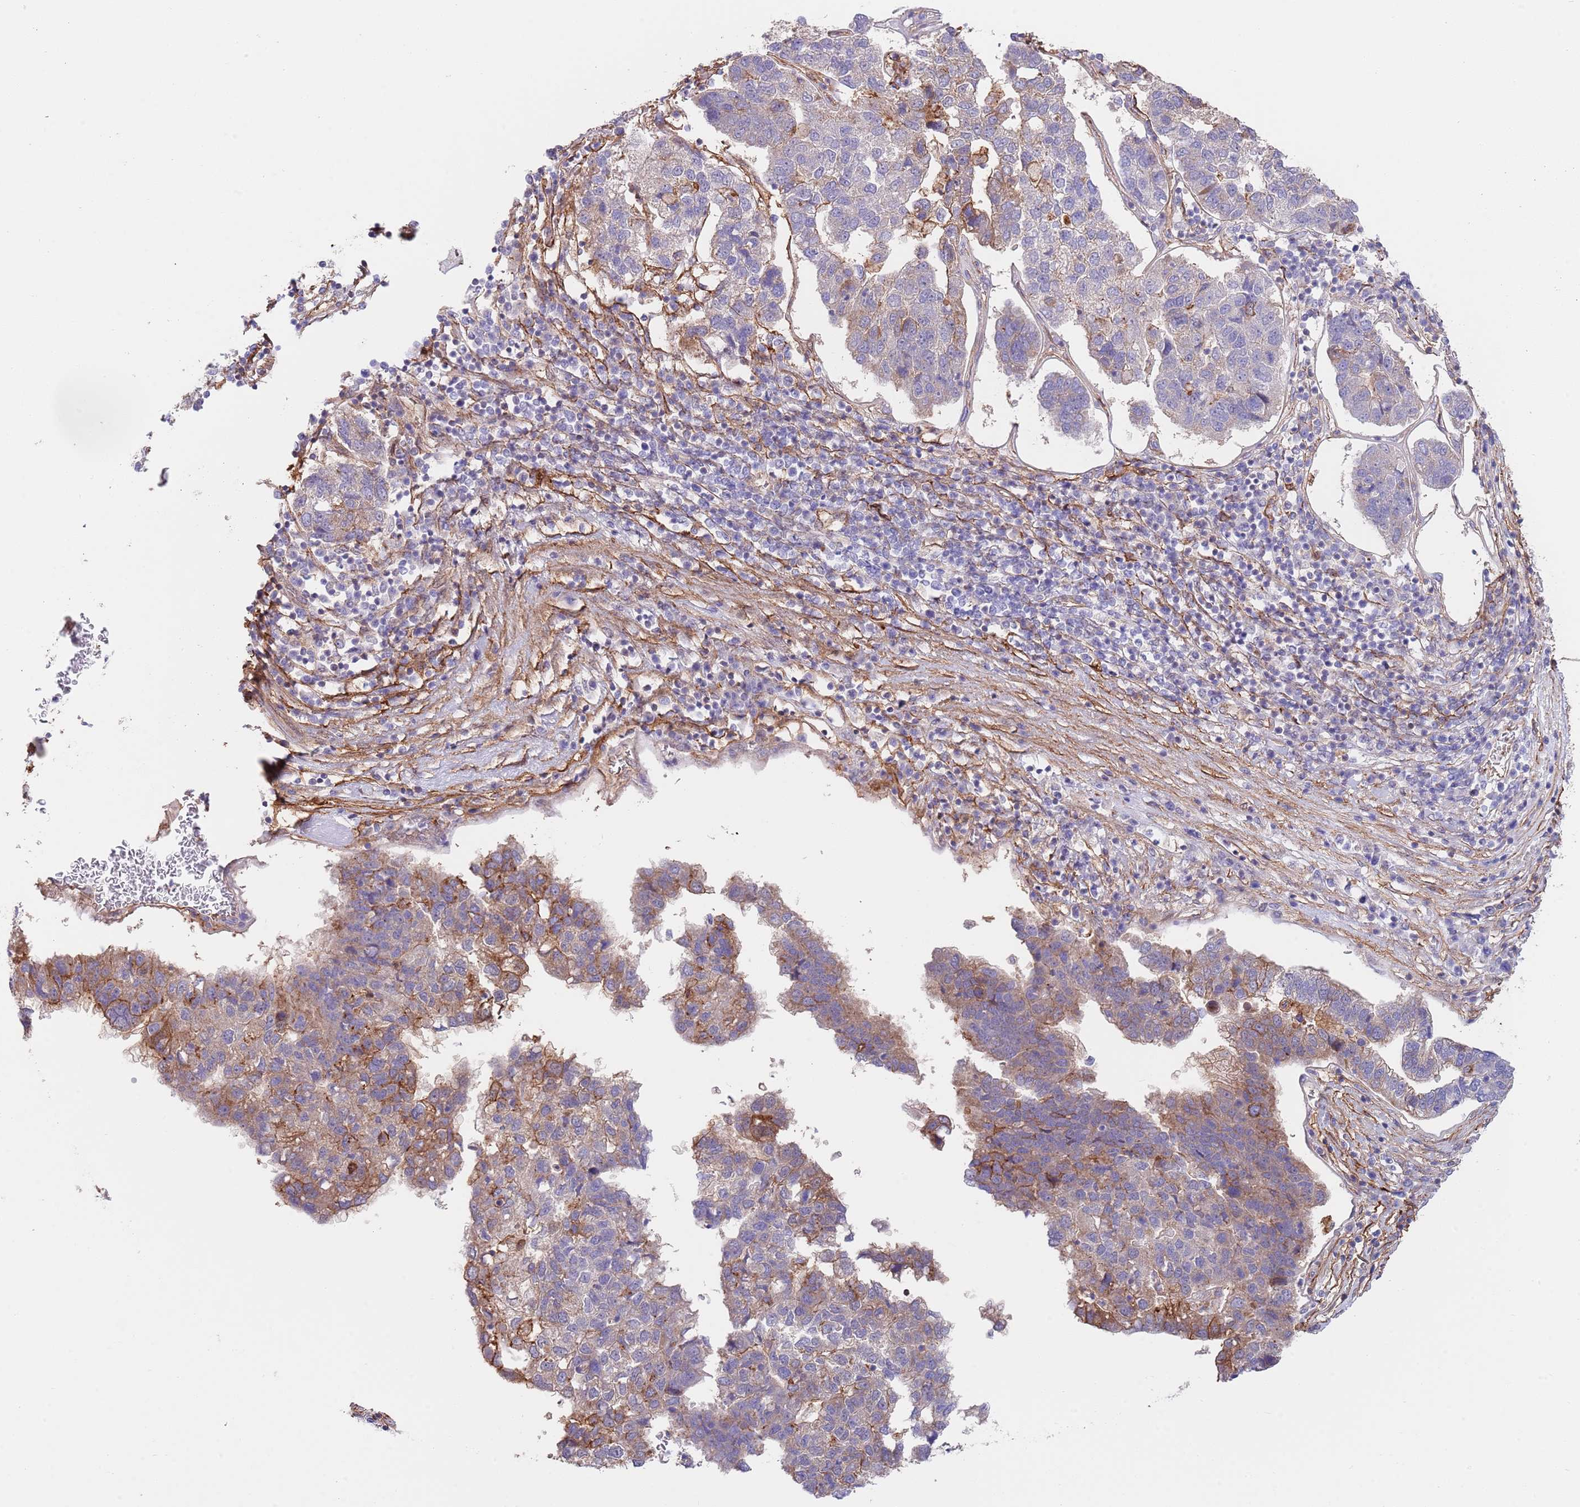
{"staining": {"intensity": "weak", "quantity": "25%-75%", "location": "cytoplasmic/membranous"}, "tissue": "pancreatic cancer", "cell_type": "Tumor cells", "image_type": "cancer", "snomed": [{"axis": "morphology", "description": "Adenocarcinoma, NOS"}, {"axis": "topography", "description": "Pancreas"}], "caption": "Weak cytoplasmic/membranous protein positivity is present in approximately 25%-75% of tumor cells in pancreatic cancer.", "gene": "BPNT1", "patient": {"sex": "female", "age": 61}}